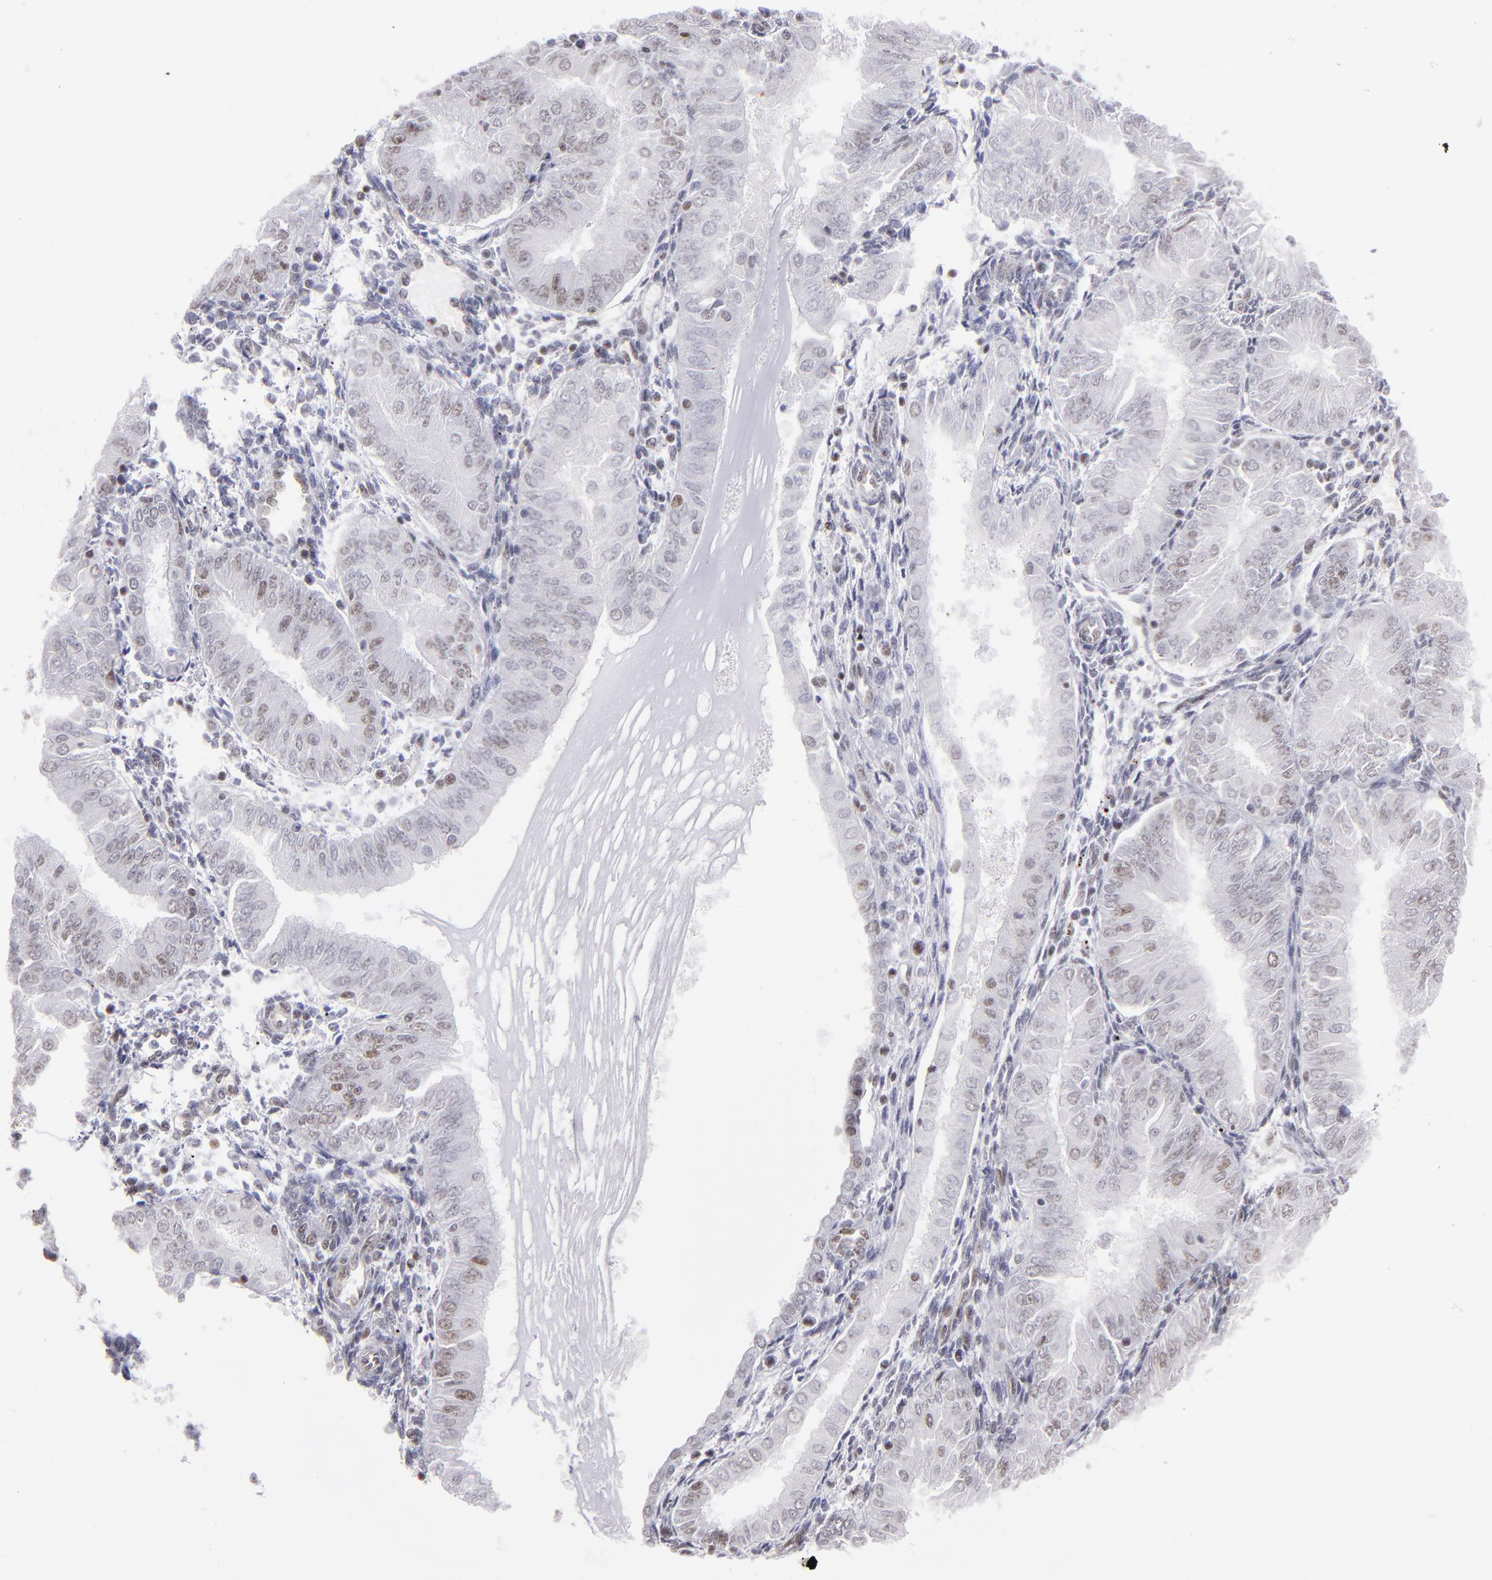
{"staining": {"intensity": "moderate", "quantity": "25%-75%", "location": "nuclear"}, "tissue": "endometrial cancer", "cell_type": "Tumor cells", "image_type": "cancer", "snomed": [{"axis": "morphology", "description": "Adenocarcinoma, NOS"}, {"axis": "topography", "description": "Endometrium"}], "caption": "Human adenocarcinoma (endometrial) stained with a brown dye displays moderate nuclear positive expression in approximately 25%-75% of tumor cells.", "gene": "TERF2", "patient": {"sex": "female", "age": 53}}